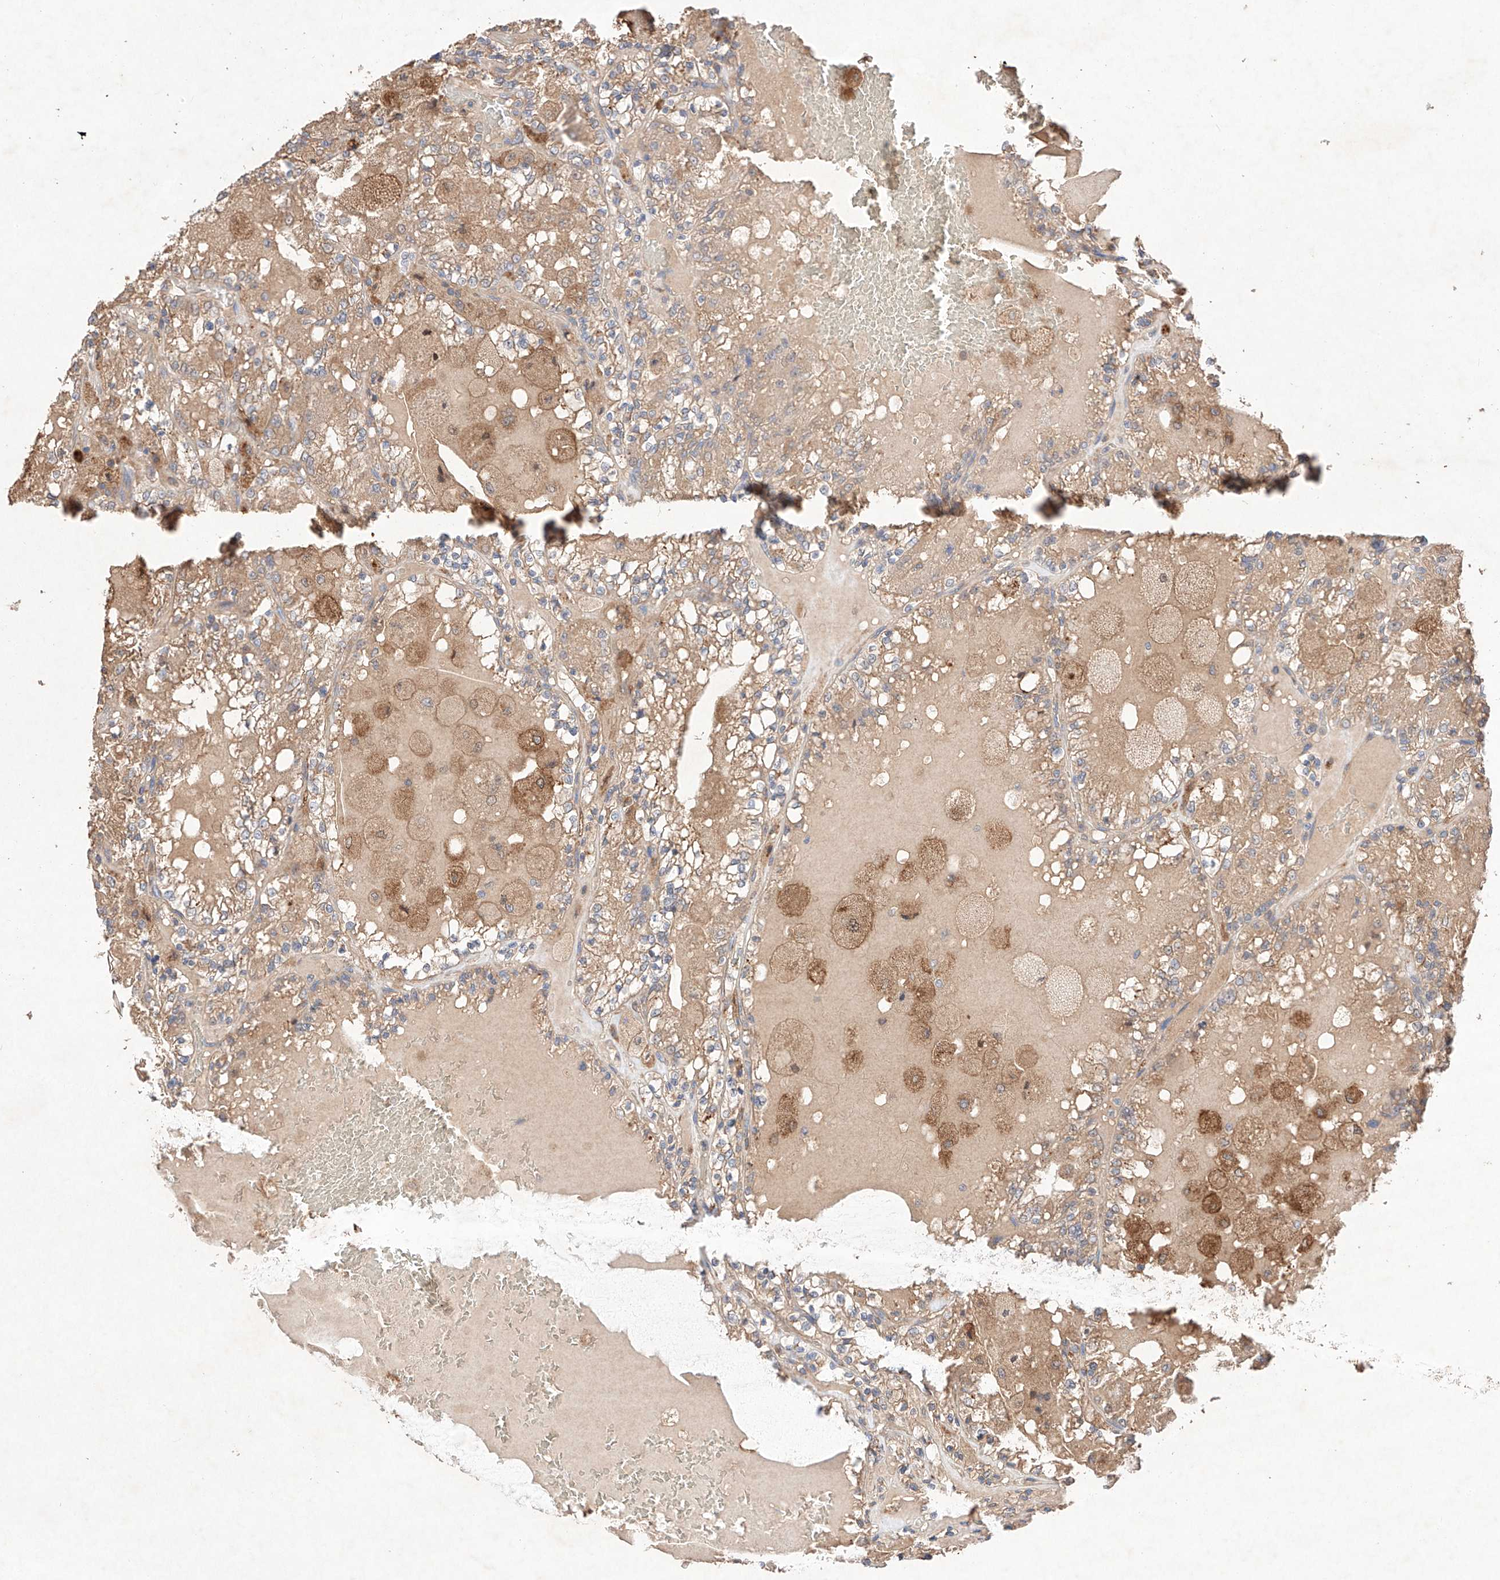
{"staining": {"intensity": "weak", "quantity": ">75%", "location": "cytoplasmic/membranous"}, "tissue": "renal cancer", "cell_type": "Tumor cells", "image_type": "cancer", "snomed": [{"axis": "morphology", "description": "Adenocarcinoma, NOS"}, {"axis": "topography", "description": "Kidney"}], "caption": "This image reveals immunohistochemistry (IHC) staining of adenocarcinoma (renal), with low weak cytoplasmic/membranous positivity in about >75% of tumor cells.", "gene": "C6orf62", "patient": {"sex": "female", "age": 56}}